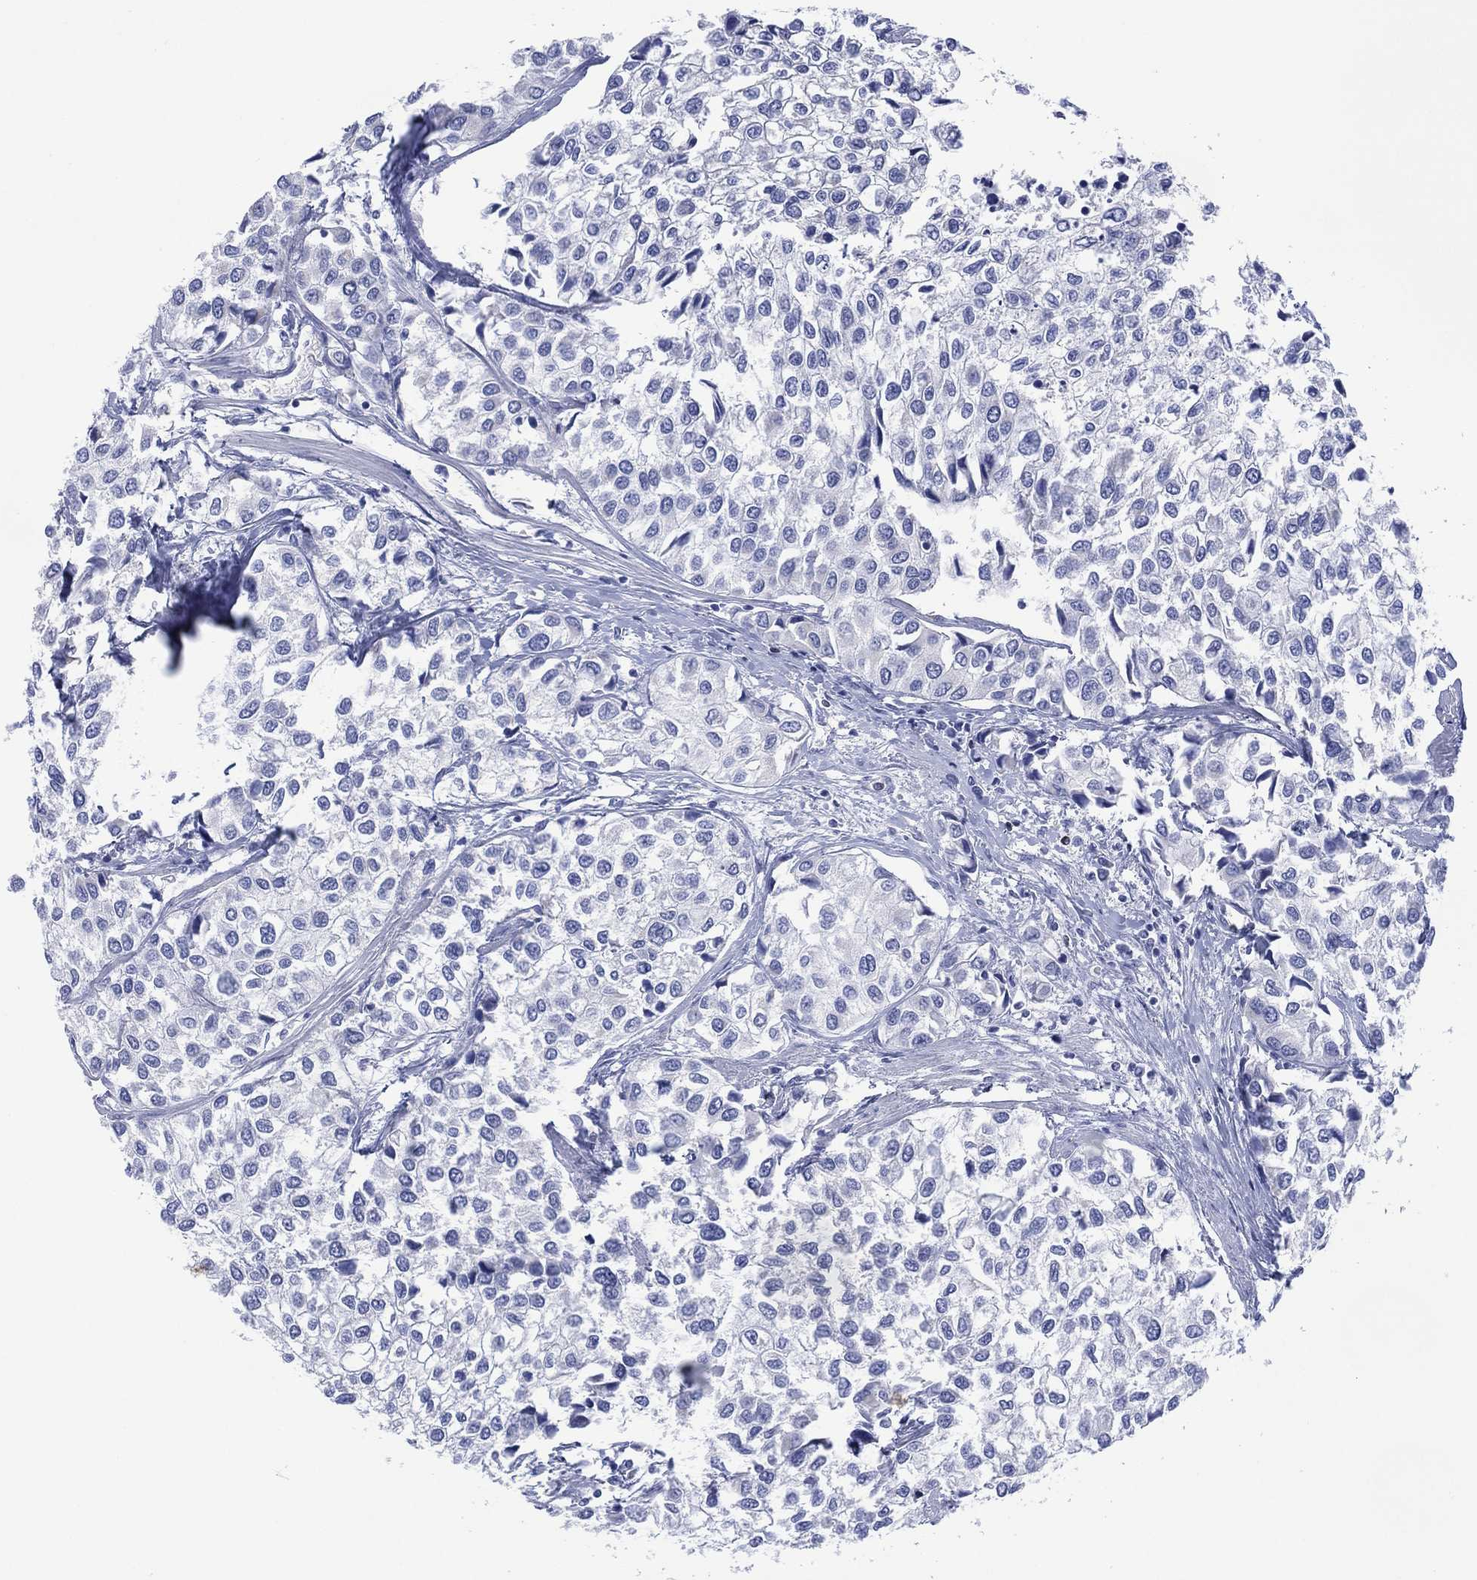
{"staining": {"intensity": "negative", "quantity": "none", "location": "none"}, "tissue": "urothelial cancer", "cell_type": "Tumor cells", "image_type": "cancer", "snomed": [{"axis": "morphology", "description": "Urothelial carcinoma, High grade"}, {"axis": "topography", "description": "Urinary bladder"}], "caption": "The photomicrograph exhibits no significant expression in tumor cells of urothelial carcinoma (high-grade).", "gene": "DPP4", "patient": {"sex": "male", "age": 73}}